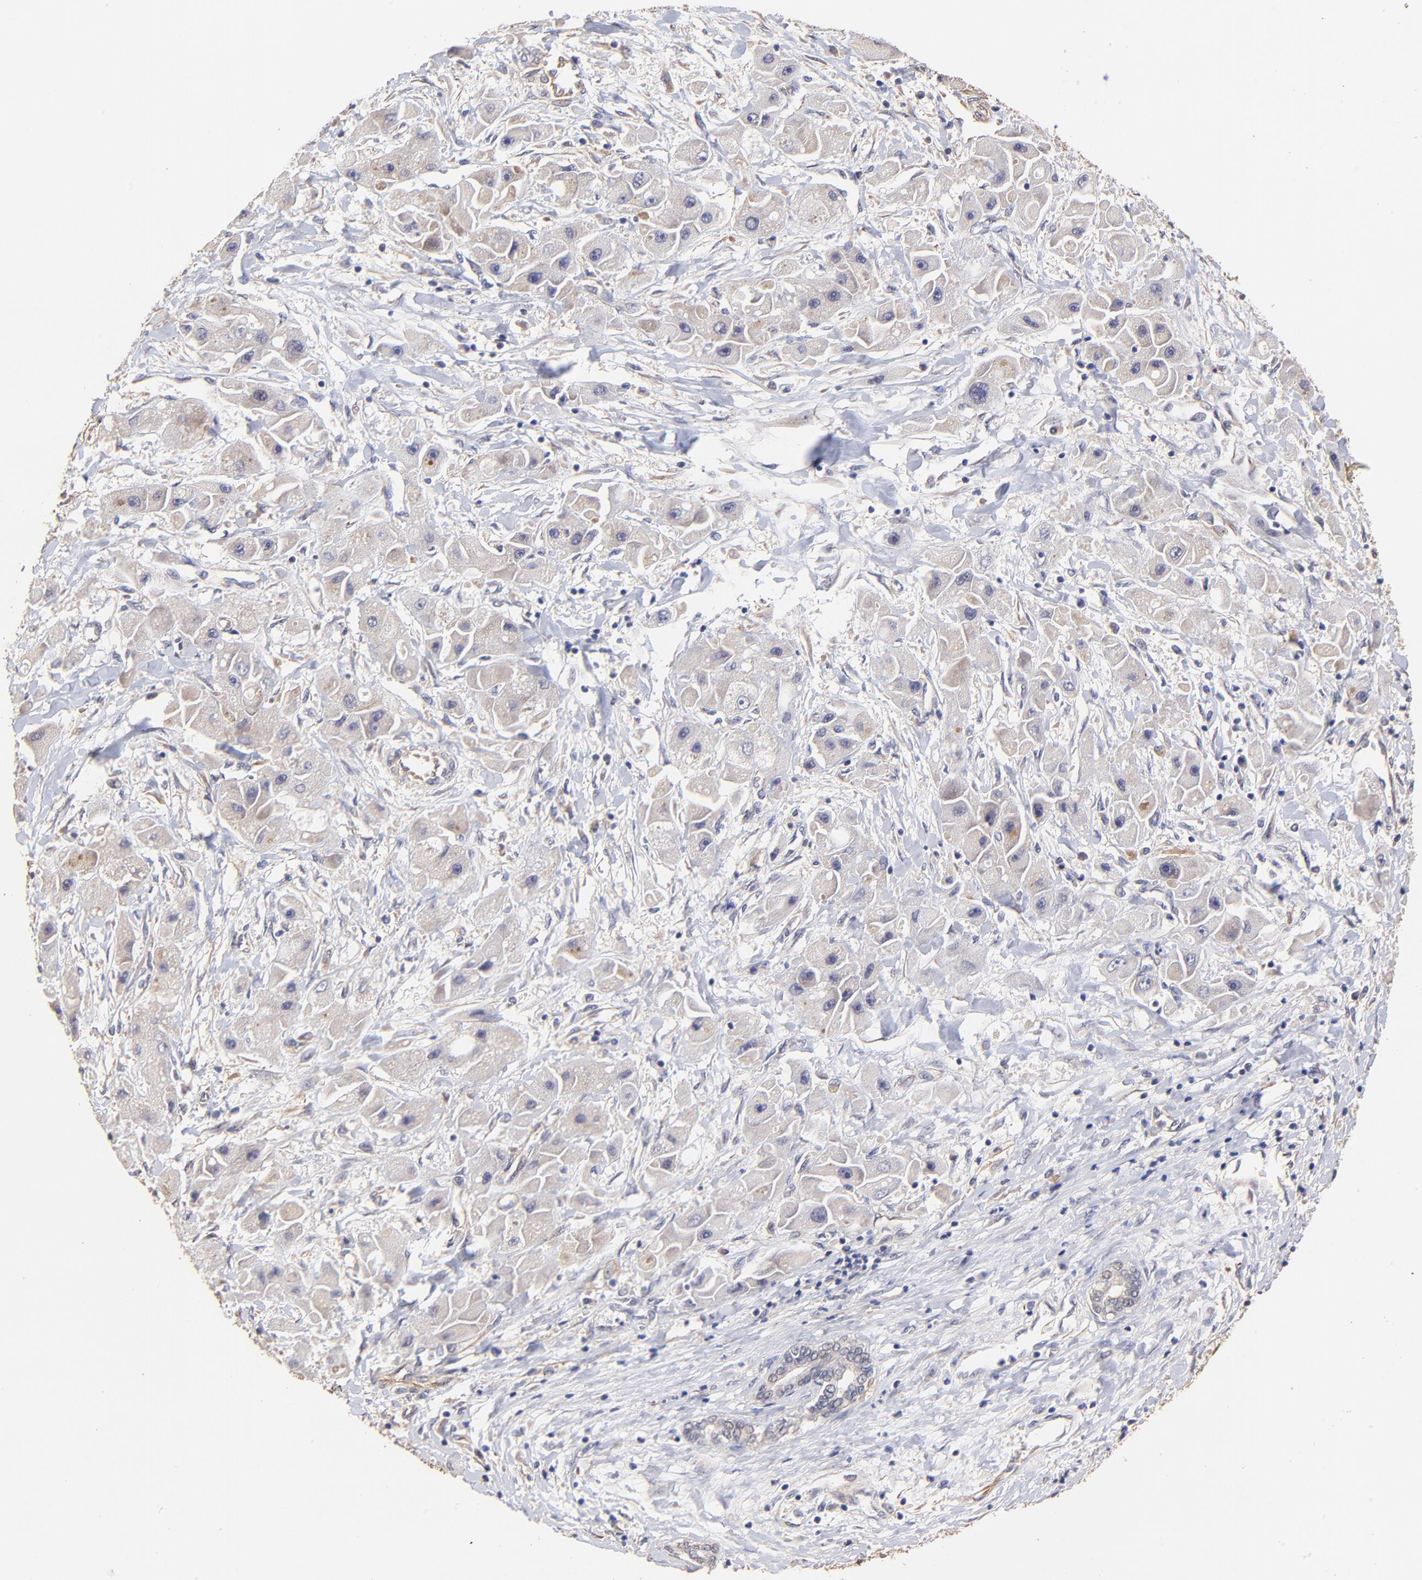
{"staining": {"intensity": "weak", "quantity": ">75%", "location": "cytoplasmic/membranous"}, "tissue": "liver cancer", "cell_type": "Tumor cells", "image_type": "cancer", "snomed": [{"axis": "morphology", "description": "Carcinoma, Hepatocellular, NOS"}, {"axis": "topography", "description": "Liver"}], "caption": "Brown immunohistochemical staining in human hepatocellular carcinoma (liver) exhibits weak cytoplasmic/membranous positivity in approximately >75% of tumor cells.", "gene": "TNFAIP3", "patient": {"sex": "male", "age": 24}}